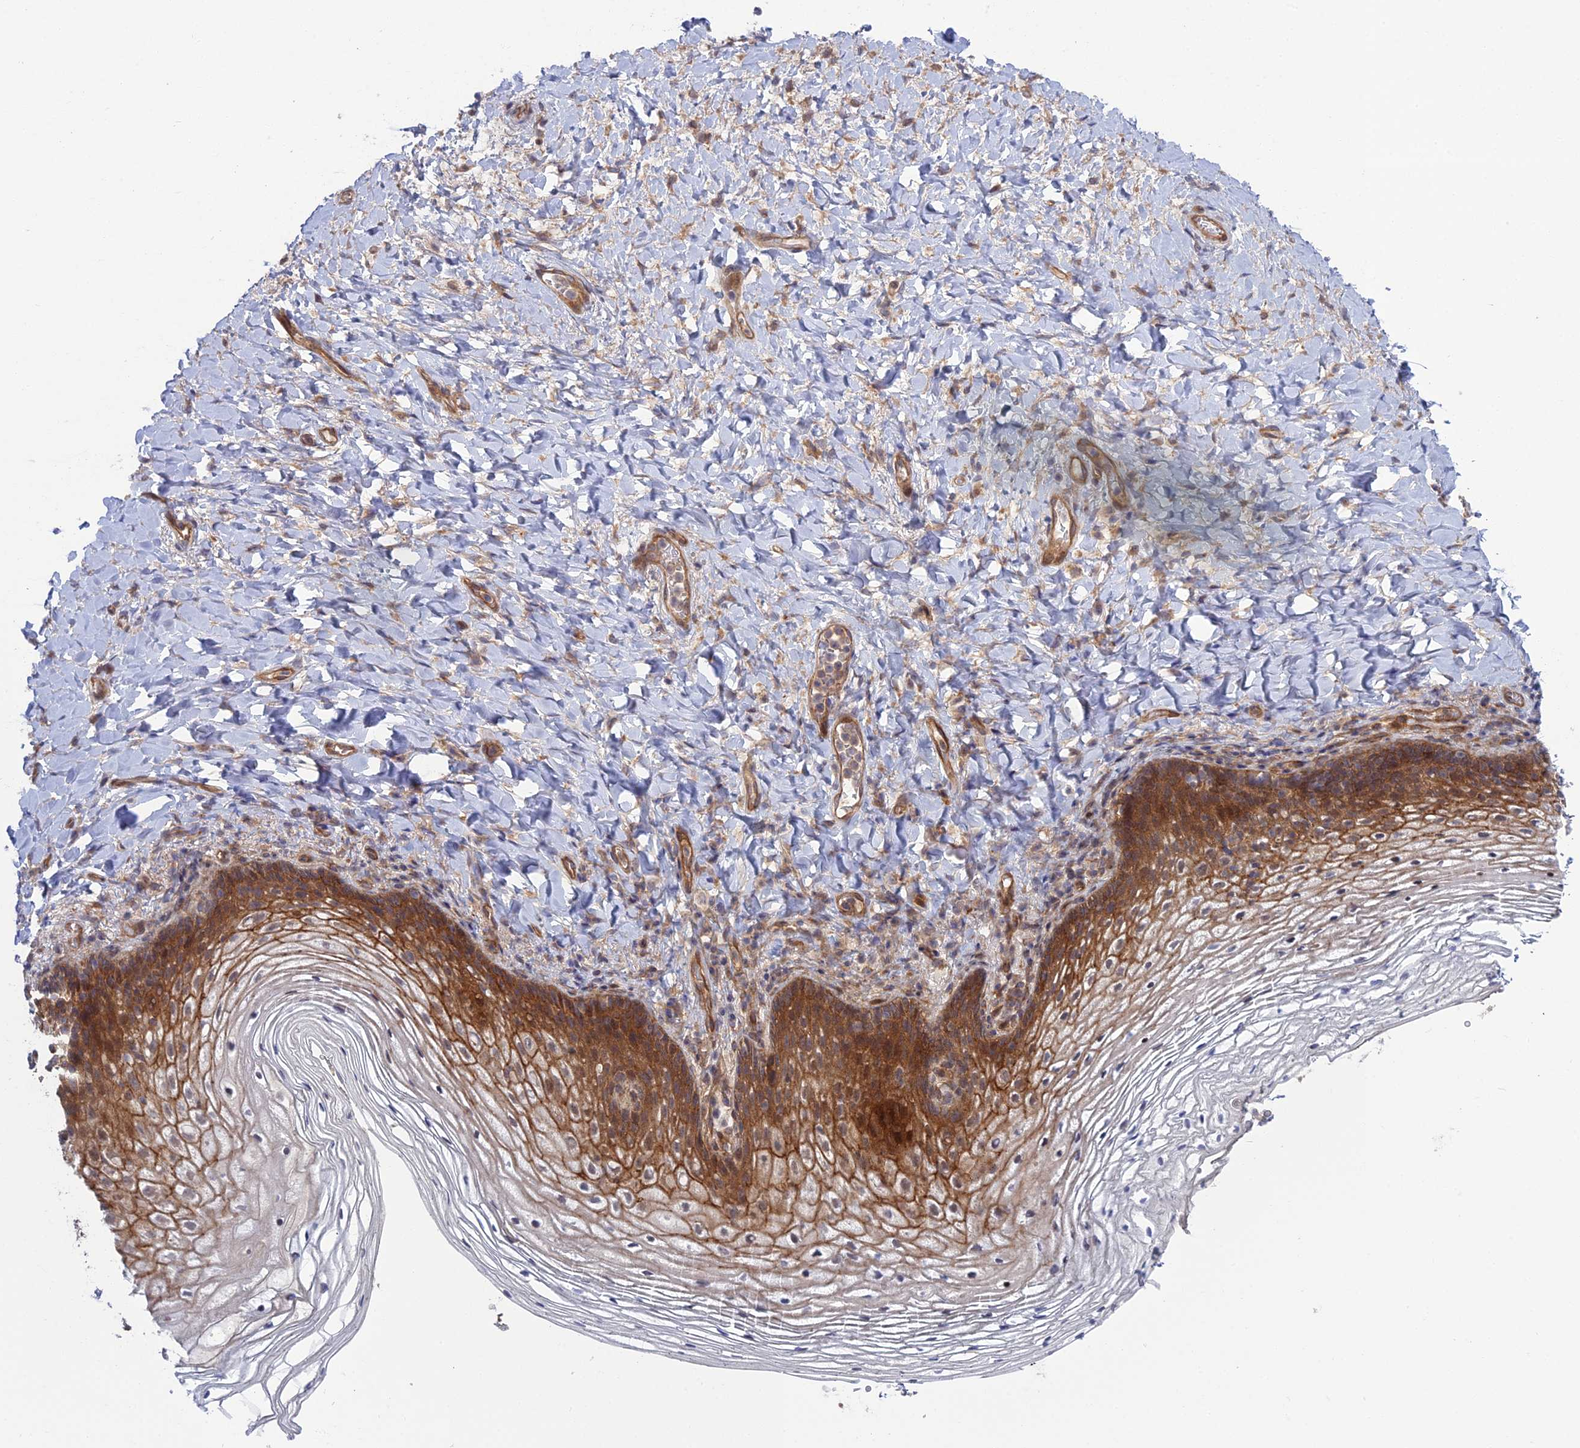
{"staining": {"intensity": "strong", "quantity": "25%-75%", "location": "cytoplasmic/membranous,nuclear"}, "tissue": "vagina", "cell_type": "Squamous epithelial cells", "image_type": "normal", "snomed": [{"axis": "morphology", "description": "Normal tissue, NOS"}, {"axis": "topography", "description": "Vagina"}], "caption": "Immunohistochemistry (IHC) image of unremarkable human vagina stained for a protein (brown), which reveals high levels of strong cytoplasmic/membranous,nuclear expression in approximately 25%-75% of squamous epithelial cells.", "gene": "ABHD1", "patient": {"sex": "female", "age": 60}}